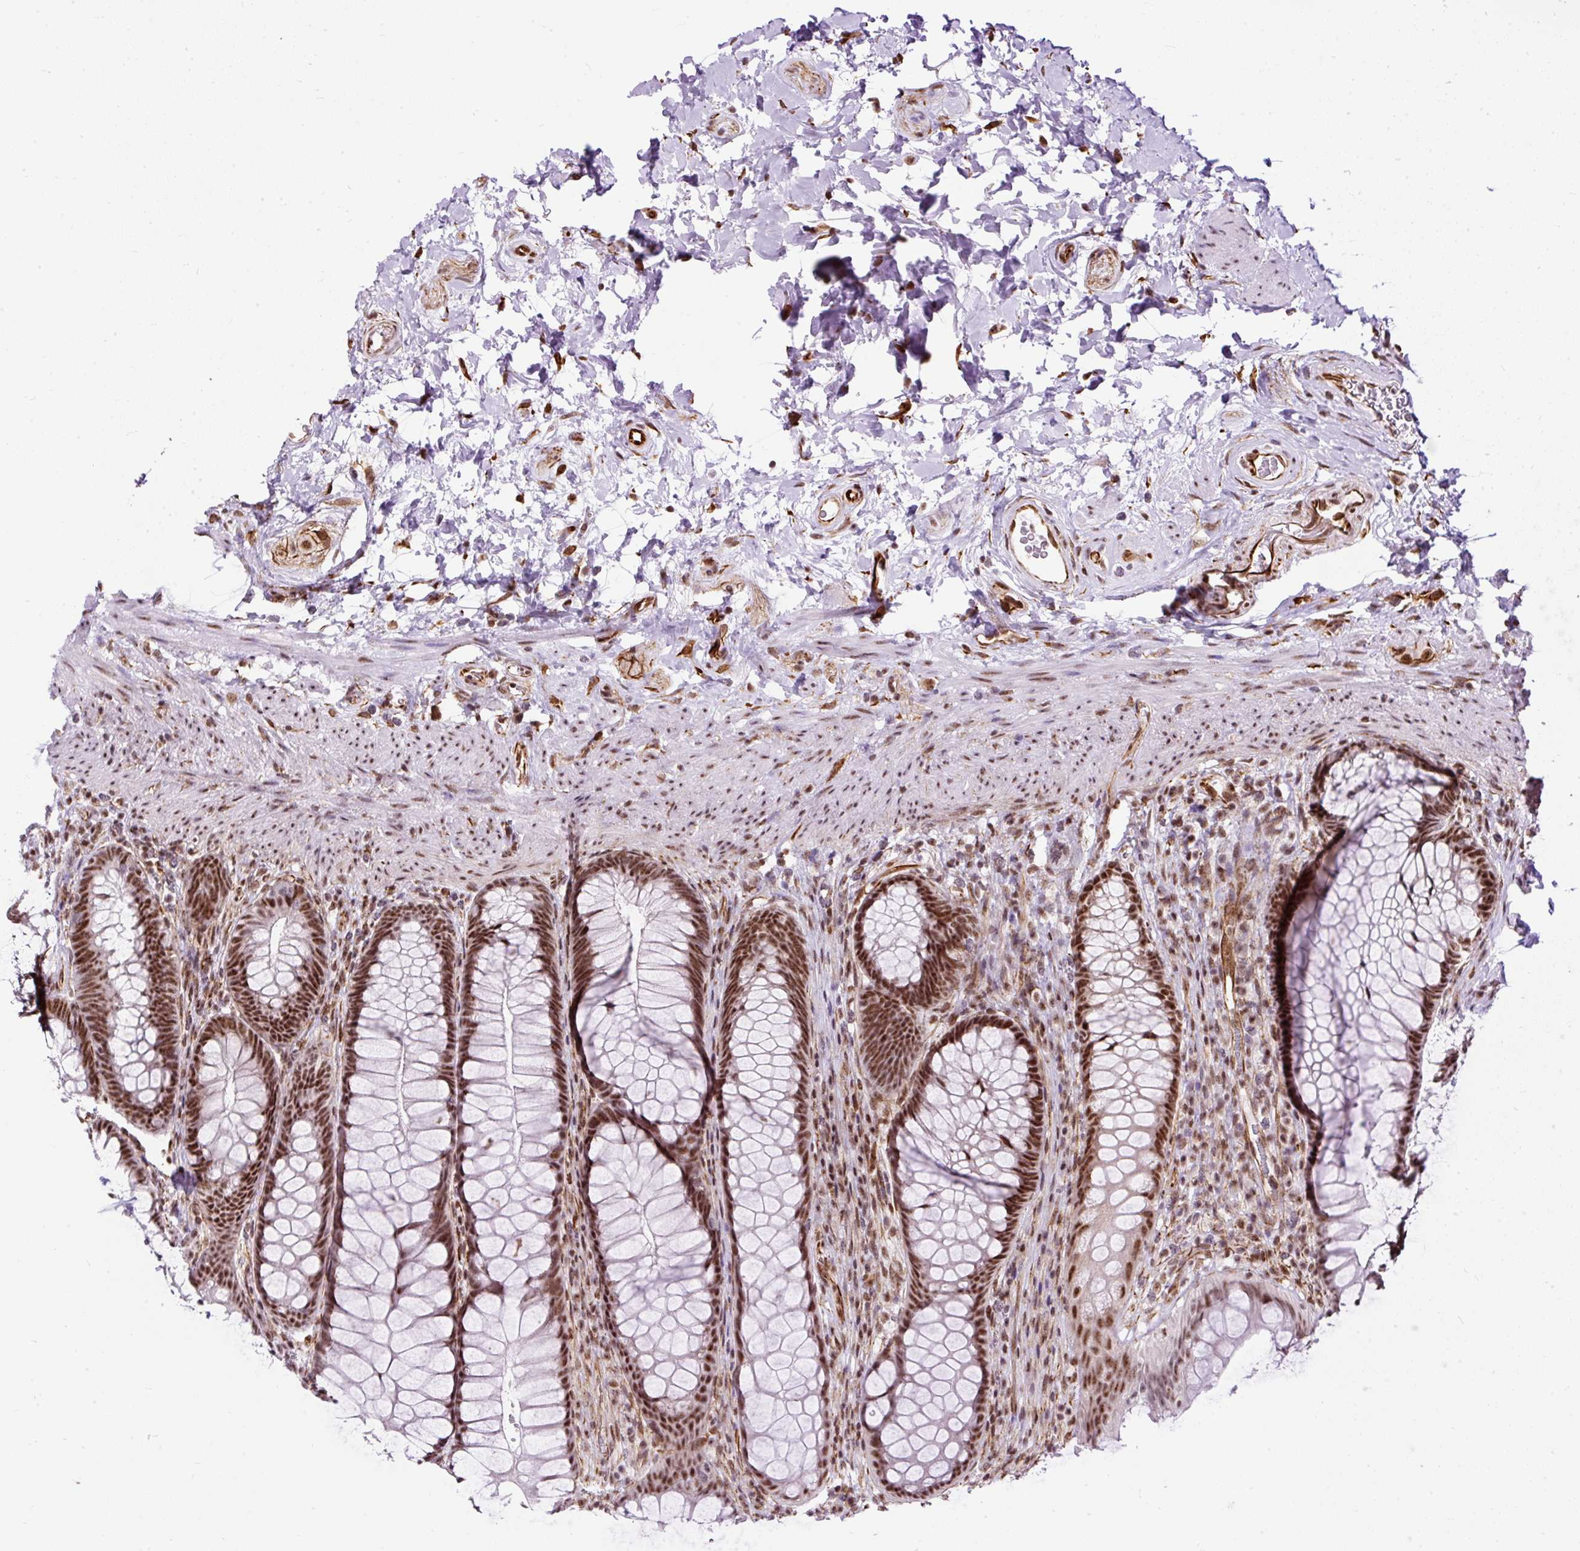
{"staining": {"intensity": "strong", "quantity": ">75%", "location": "nuclear"}, "tissue": "rectum", "cell_type": "Glandular cells", "image_type": "normal", "snomed": [{"axis": "morphology", "description": "Normal tissue, NOS"}, {"axis": "topography", "description": "Rectum"}], "caption": "The immunohistochemical stain highlights strong nuclear positivity in glandular cells of benign rectum. (Brightfield microscopy of DAB IHC at high magnification).", "gene": "FMC1", "patient": {"sex": "male", "age": 53}}